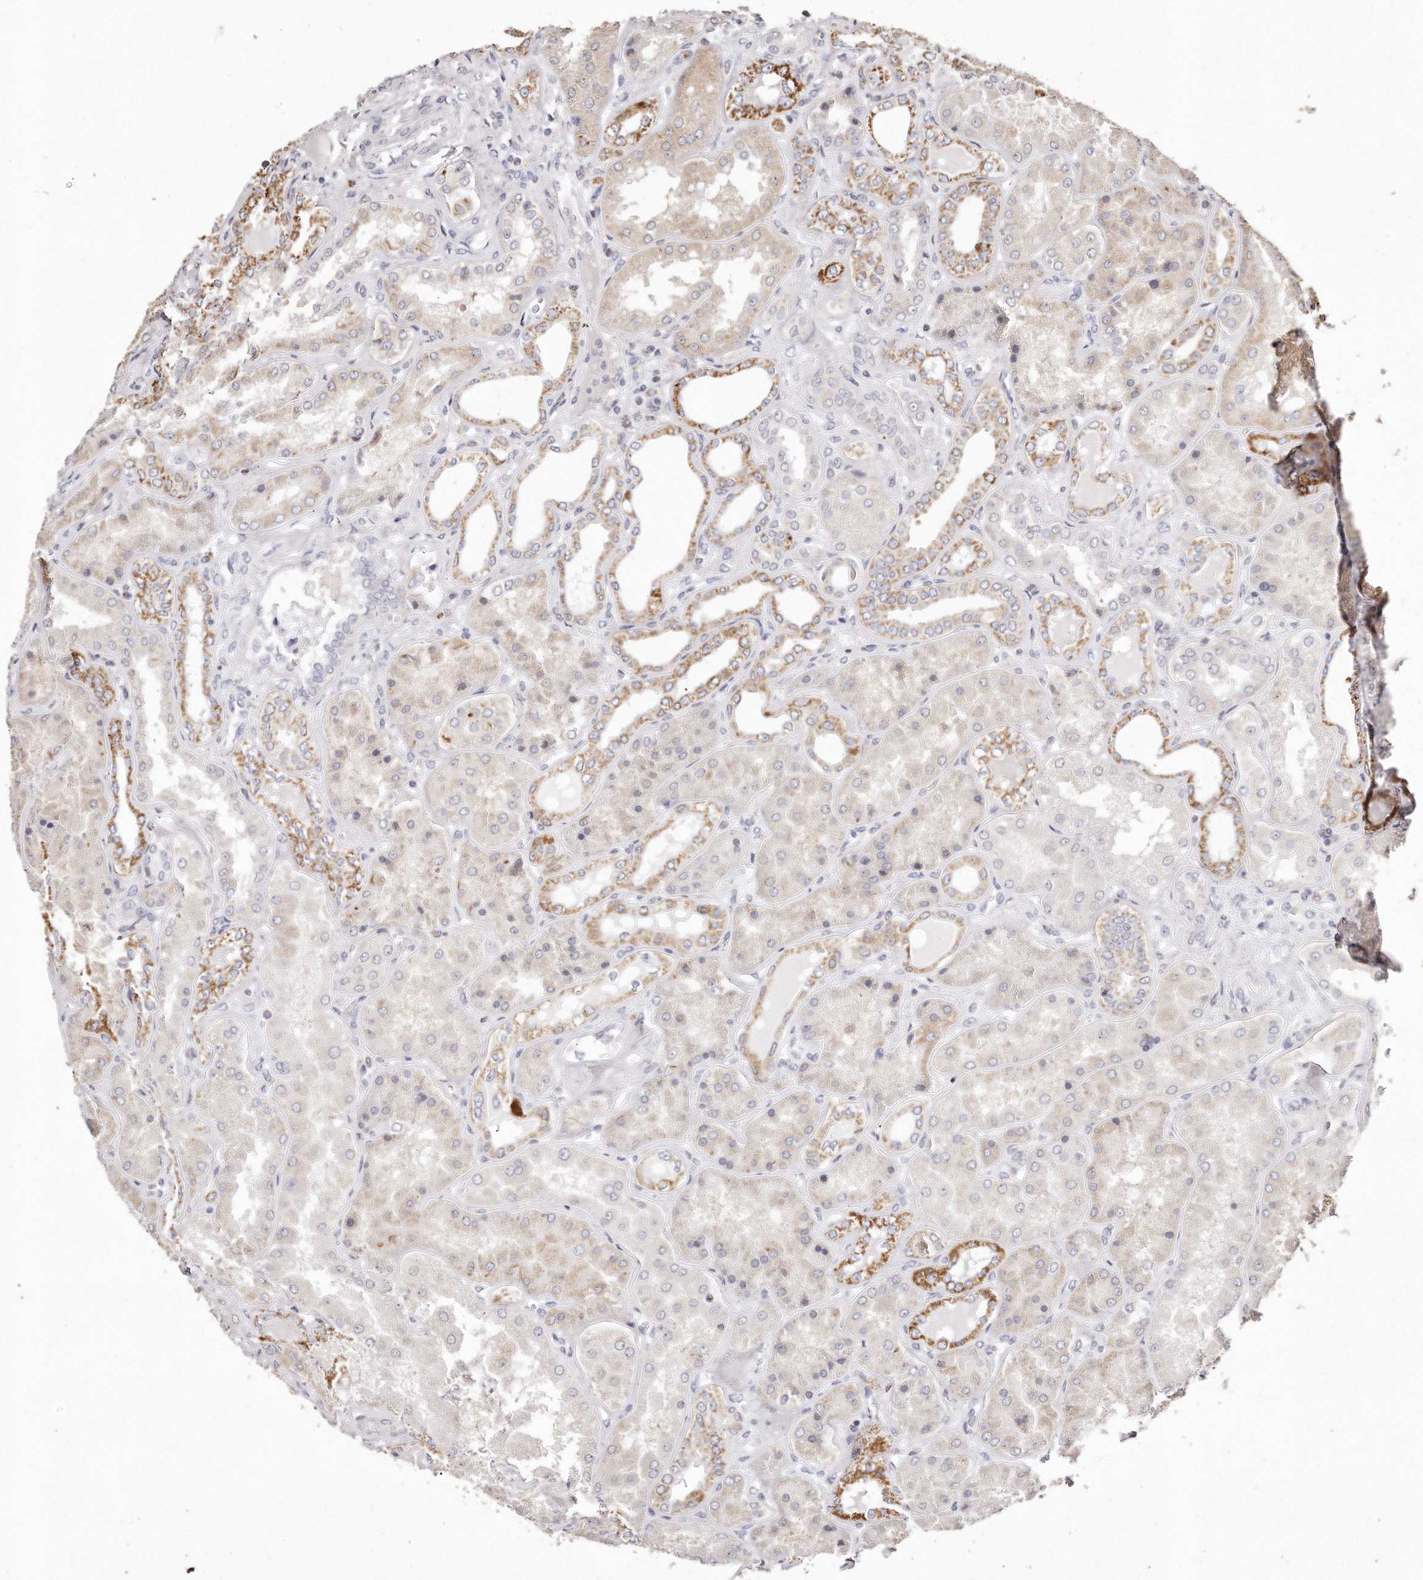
{"staining": {"intensity": "negative", "quantity": "none", "location": "none"}, "tissue": "kidney", "cell_type": "Cells in glomeruli", "image_type": "normal", "snomed": [{"axis": "morphology", "description": "Normal tissue, NOS"}, {"axis": "topography", "description": "Kidney"}], "caption": "Histopathology image shows no significant protein staining in cells in glomeruli of normal kidney. Nuclei are stained in blue.", "gene": "RTKN", "patient": {"sex": "female", "age": 56}}